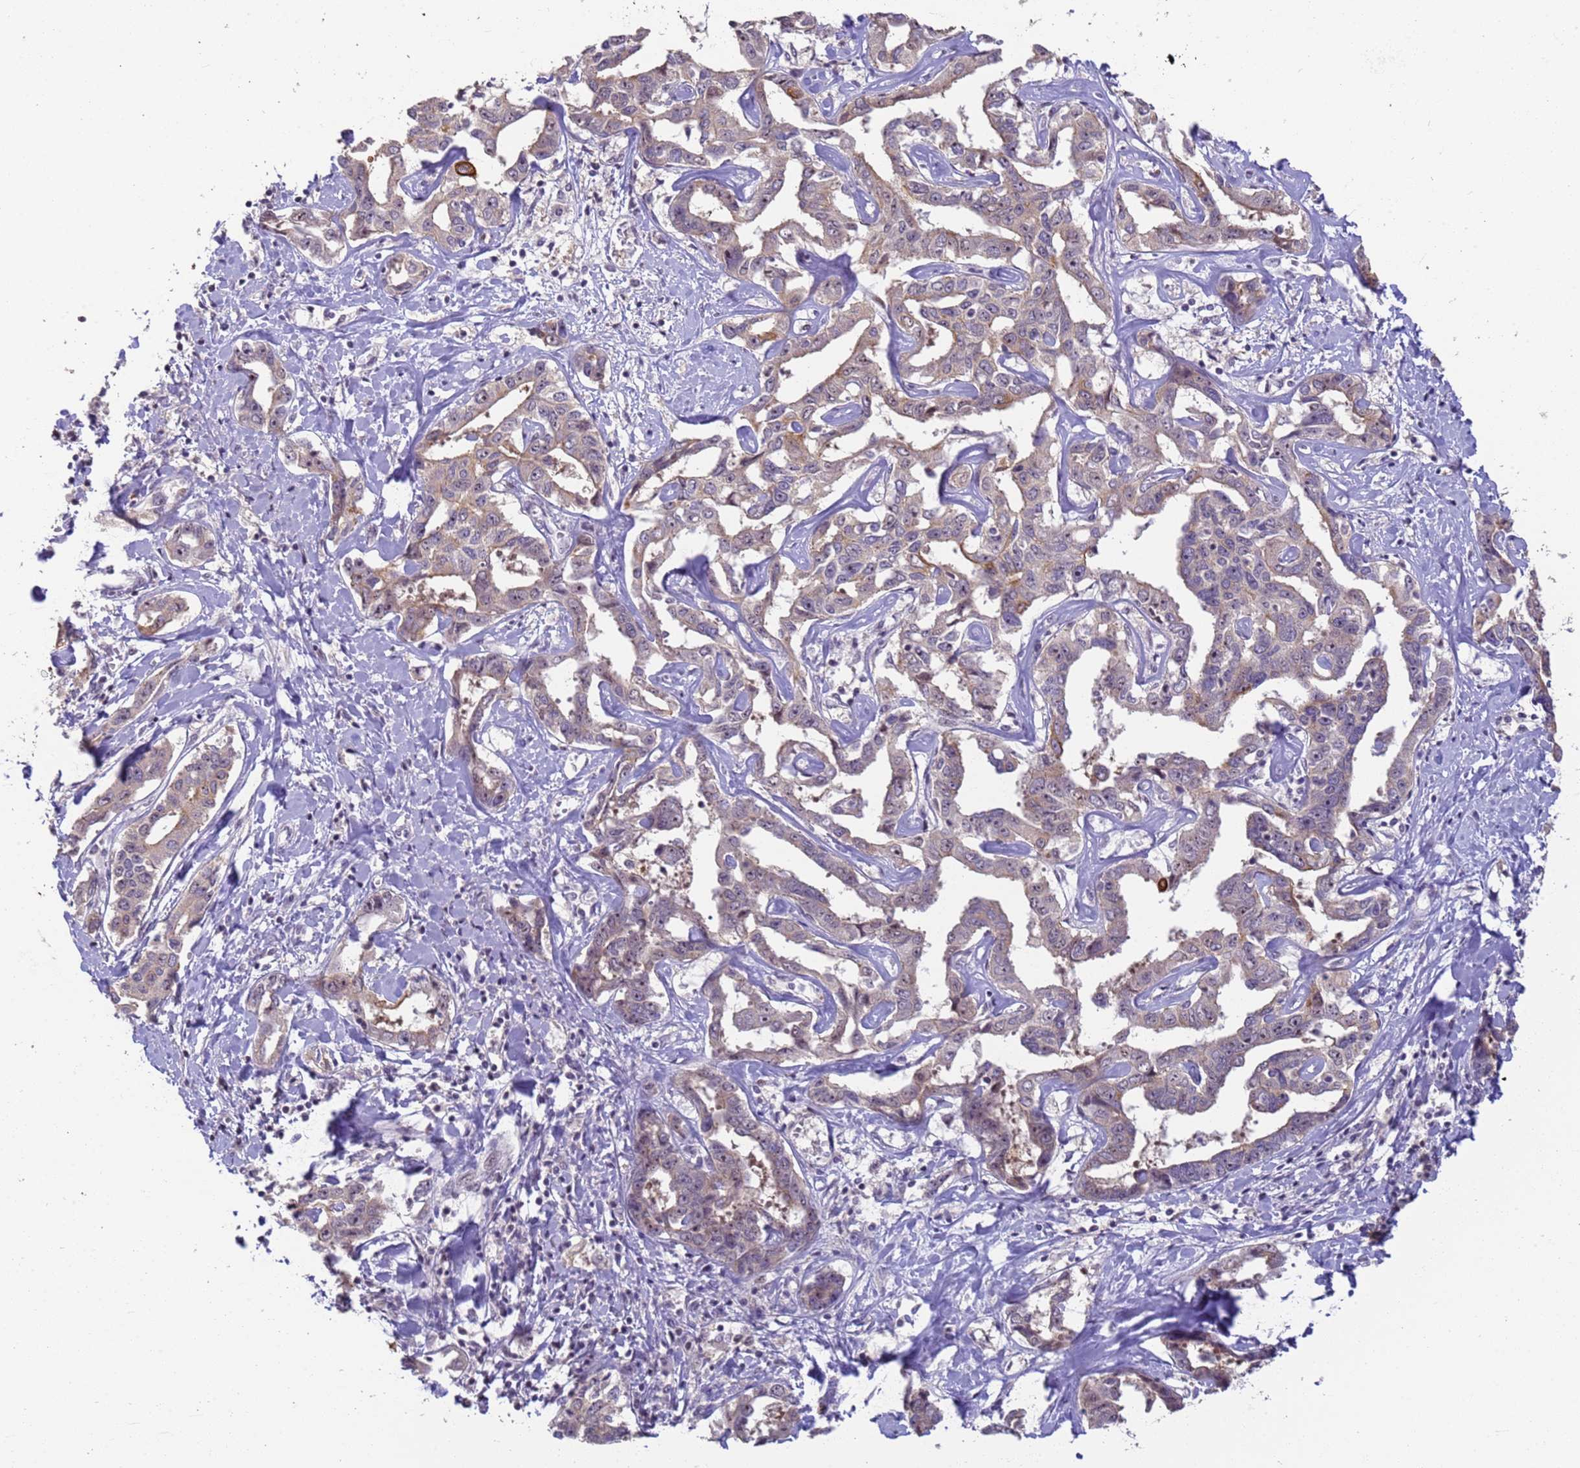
{"staining": {"intensity": "weak", "quantity": "25%-75%", "location": "cytoplasmic/membranous"}, "tissue": "liver cancer", "cell_type": "Tumor cells", "image_type": "cancer", "snomed": [{"axis": "morphology", "description": "Cholangiocarcinoma"}, {"axis": "topography", "description": "Liver"}], "caption": "A brown stain shows weak cytoplasmic/membranous staining of a protein in human liver cholangiocarcinoma tumor cells. (IHC, brightfield microscopy, high magnification).", "gene": "VWA3A", "patient": {"sex": "male", "age": 59}}